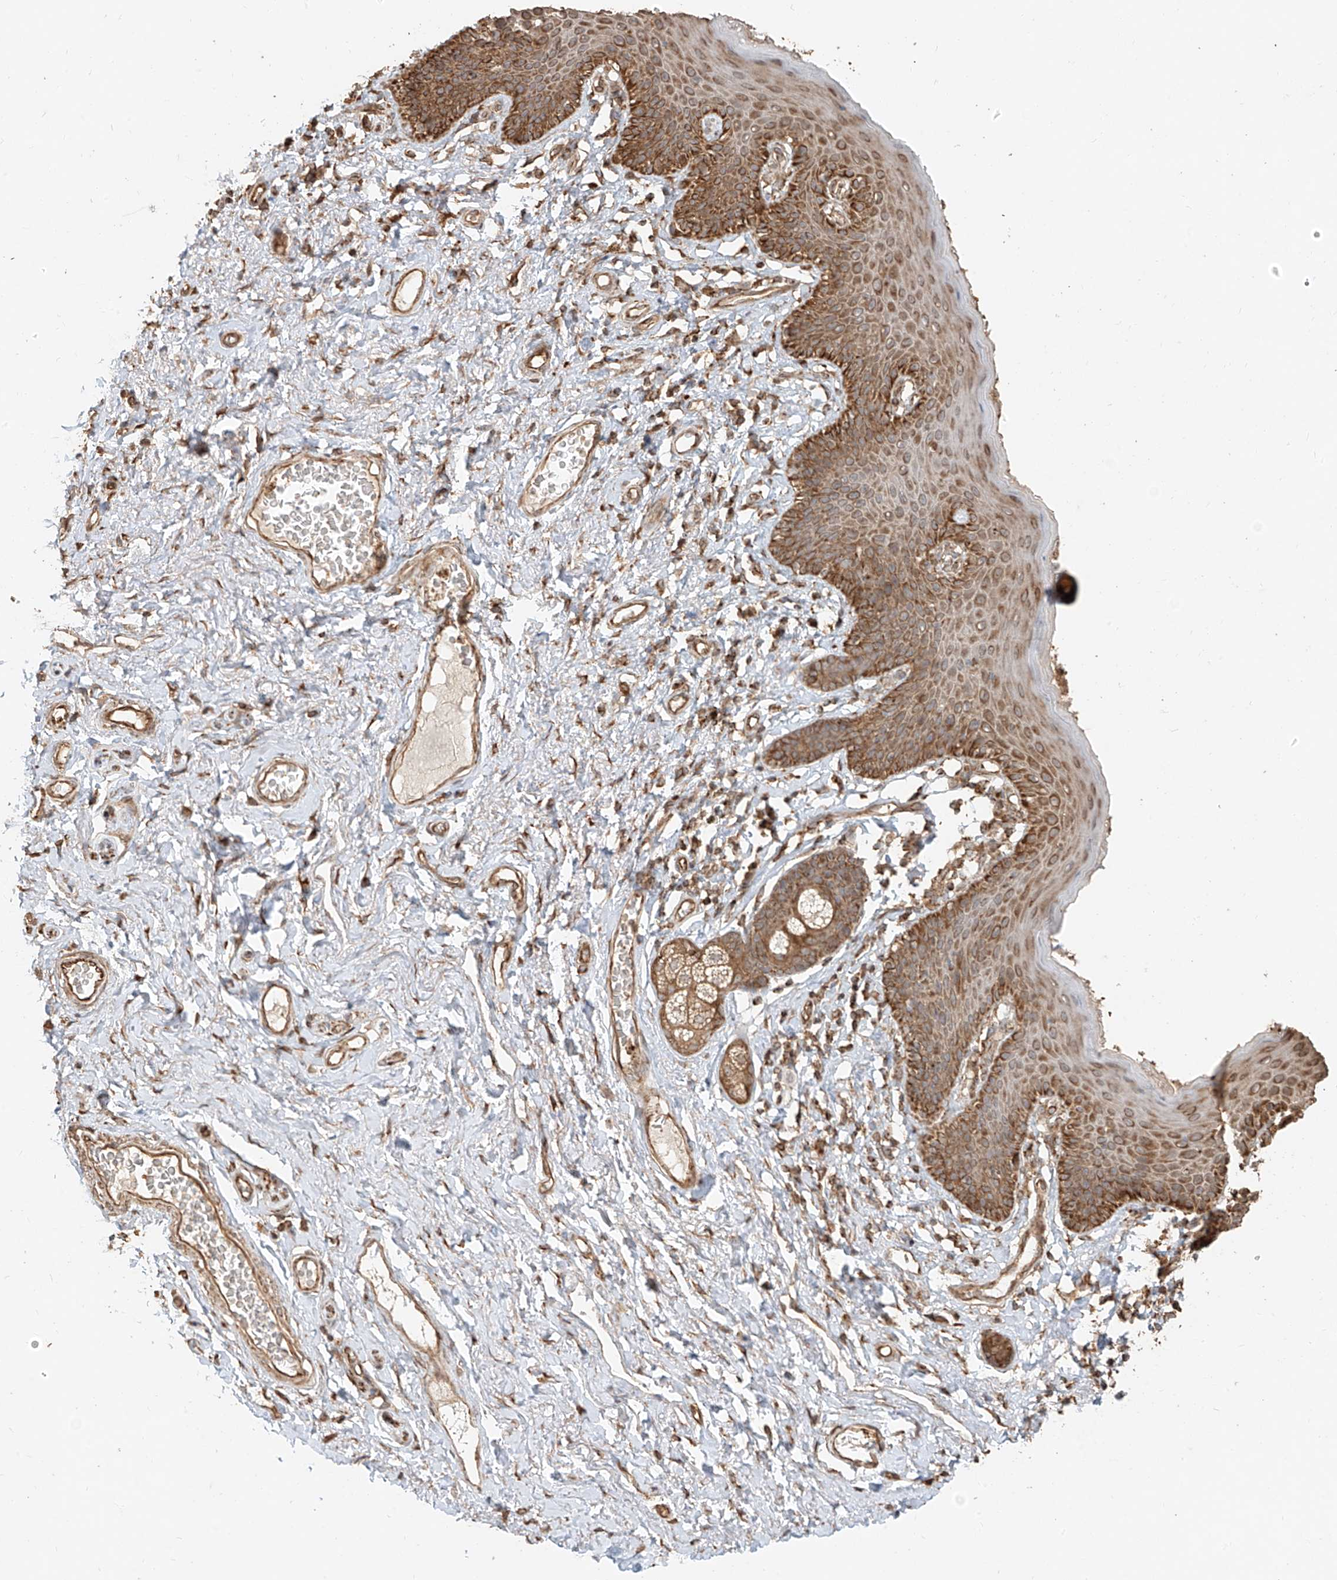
{"staining": {"intensity": "moderate", "quantity": ">75%", "location": "cytoplasmic/membranous"}, "tissue": "skin", "cell_type": "Epidermal cells", "image_type": "normal", "snomed": [{"axis": "morphology", "description": "Normal tissue, NOS"}, {"axis": "topography", "description": "Vulva"}], "caption": "Immunohistochemistry (IHC) image of benign skin: skin stained using immunohistochemistry (IHC) reveals medium levels of moderate protein expression localized specifically in the cytoplasmic/membranous of epidermal cells, appearing as a cytoplasmic/membranous brown color.", "gene": "EFNB1", "patient": {"sex": "female", "age": 66}}